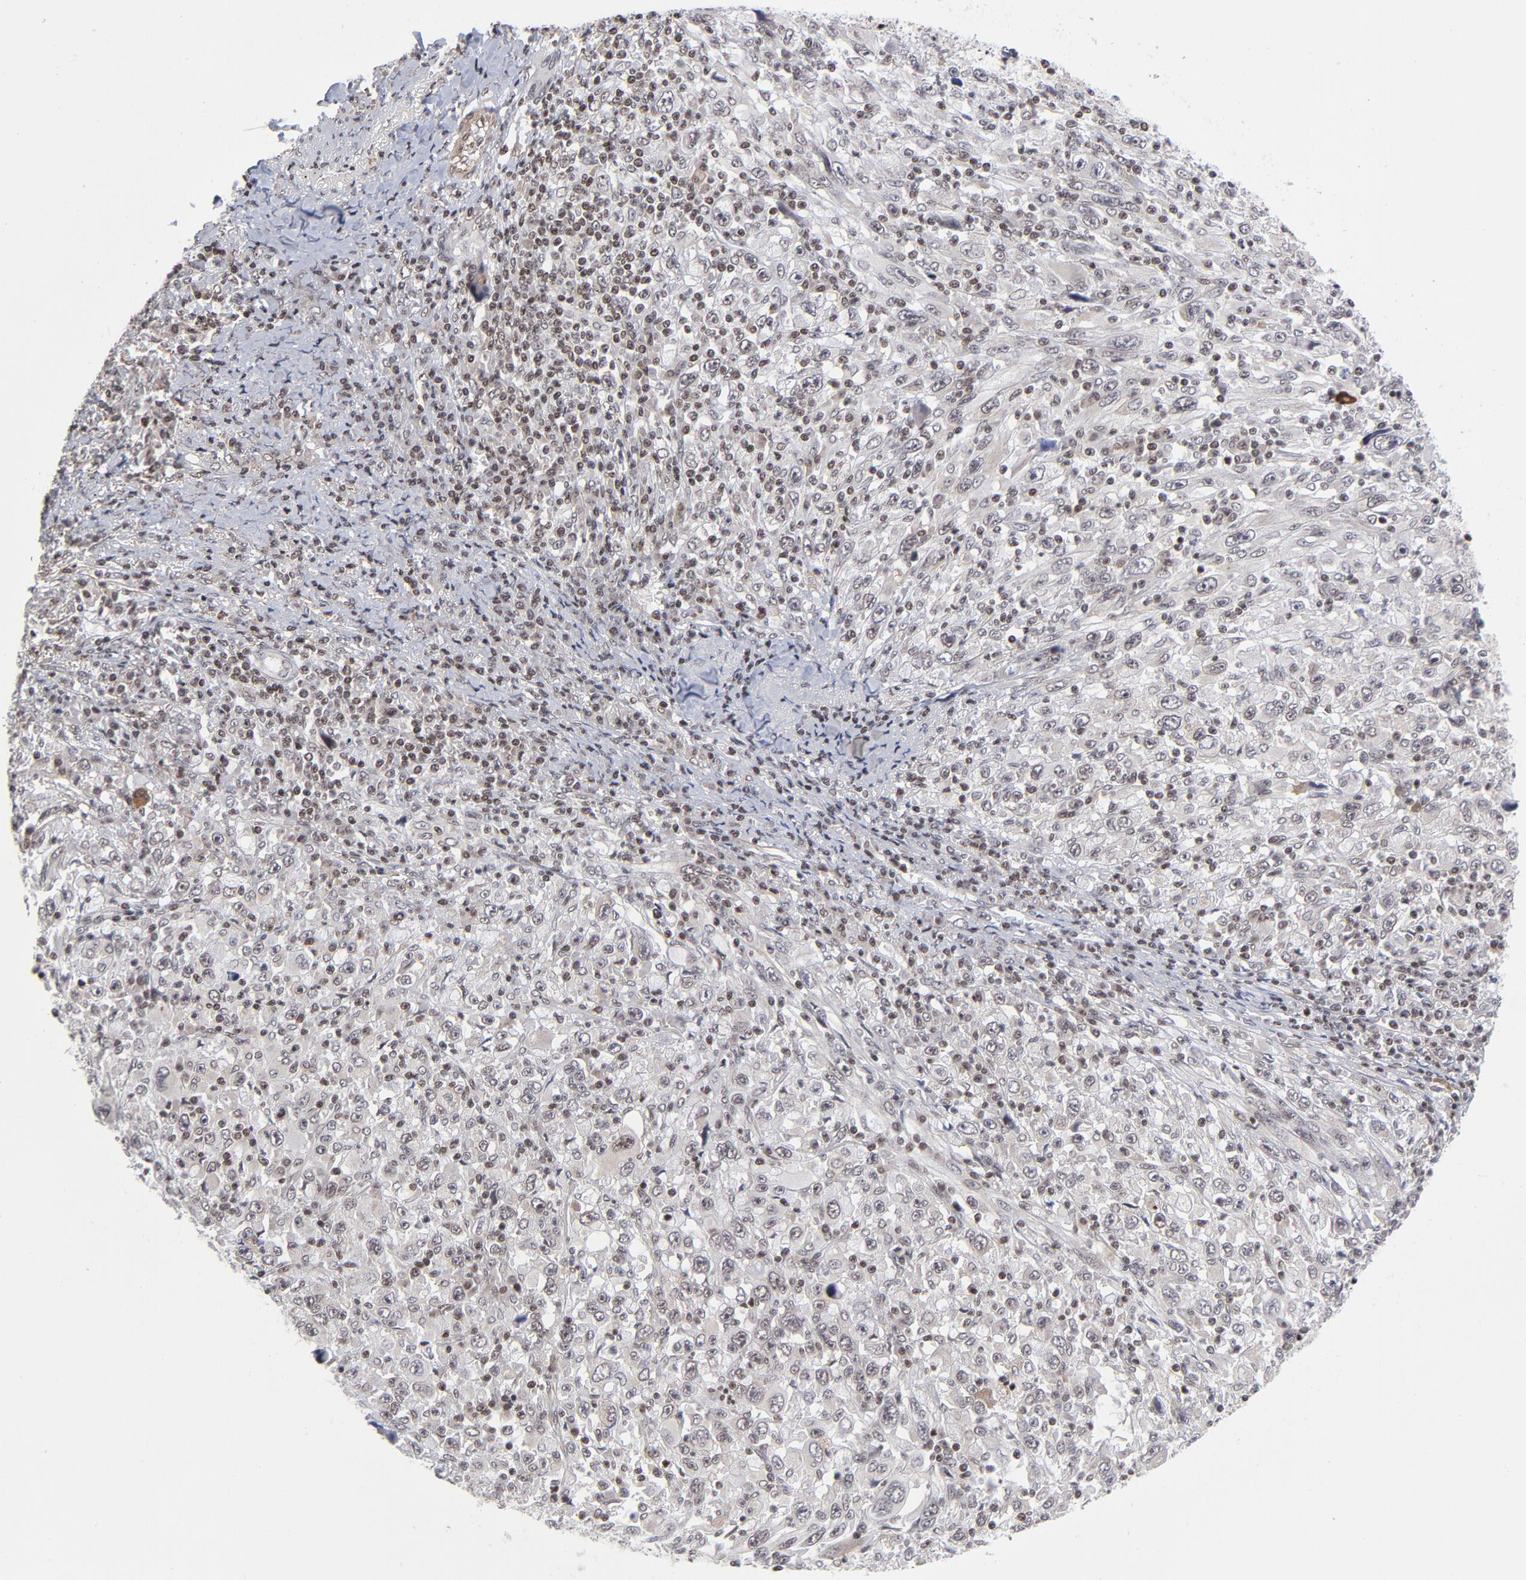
{"staining": {"intensity": "strong", "quantity": "25%-75%", "location": "nuclear"}, "tissue": "melanoma", "cell_type": "Tumor cells", "image_type": "cancer", "snomed": [{"axis": "morphology", "description": "Malignant melanoma, Metastatic site"}, {"axis": "topography", "description": "Skin"}], "caption": "A high-resolution micrograph shows IHC staining of malignant melanoma (metastatic site), which displays strong nuclear positivity in approximately 25%-75% of tumor cells.", "gene": "CTCF", "patient": {"sex": "female", "age": 56}}